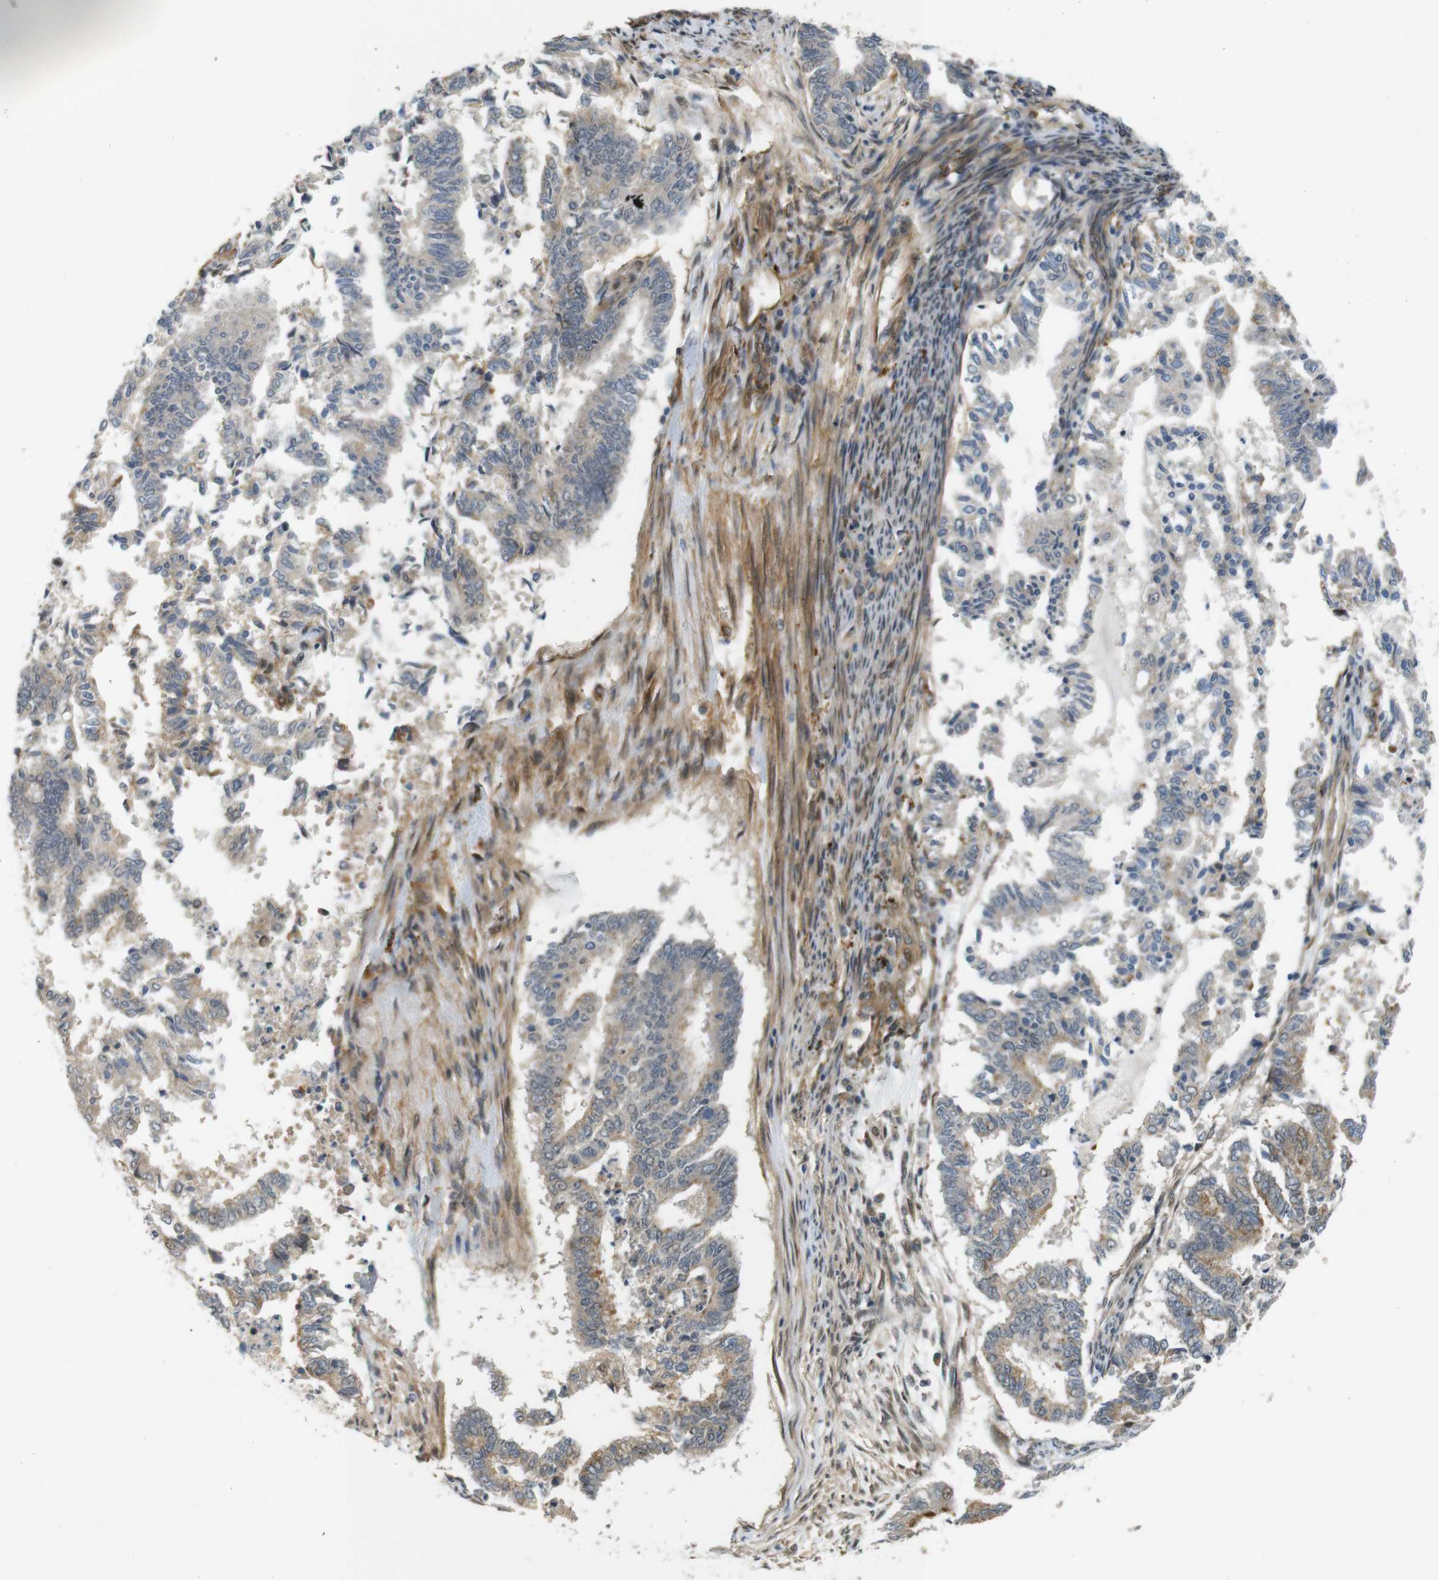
{"staining": {"intensity": "moderate", "quantity": "<25%", "location": "cytoplasmic/membranous"}, "tissue": "endometrial cancer", "cell_type": "Tumor cells", "image_type": "cancer", "snomed": [{"axis": "morphology", "description": "Necrosis, NOS"}, {"axis": "morphology", "description": "Adenocarcinoma, NOS"}, {"axis": "topography", "description": "Endometrium"}], "caption": "Immunohistochemical staining of endometrial adenocarcinoma demonstrates low levels of moderate cytoplasmic/membranous positivity in approximately <25% of tumor cells. The protein of interest is stained brown, and the nuclei are stained in blue (DAB (3,3'-diaminobenzidine) IHC with brightfield microscopy, high magnification).", "gene": "TSPAN9", "patient": {"sex": "female", "age": 79}}